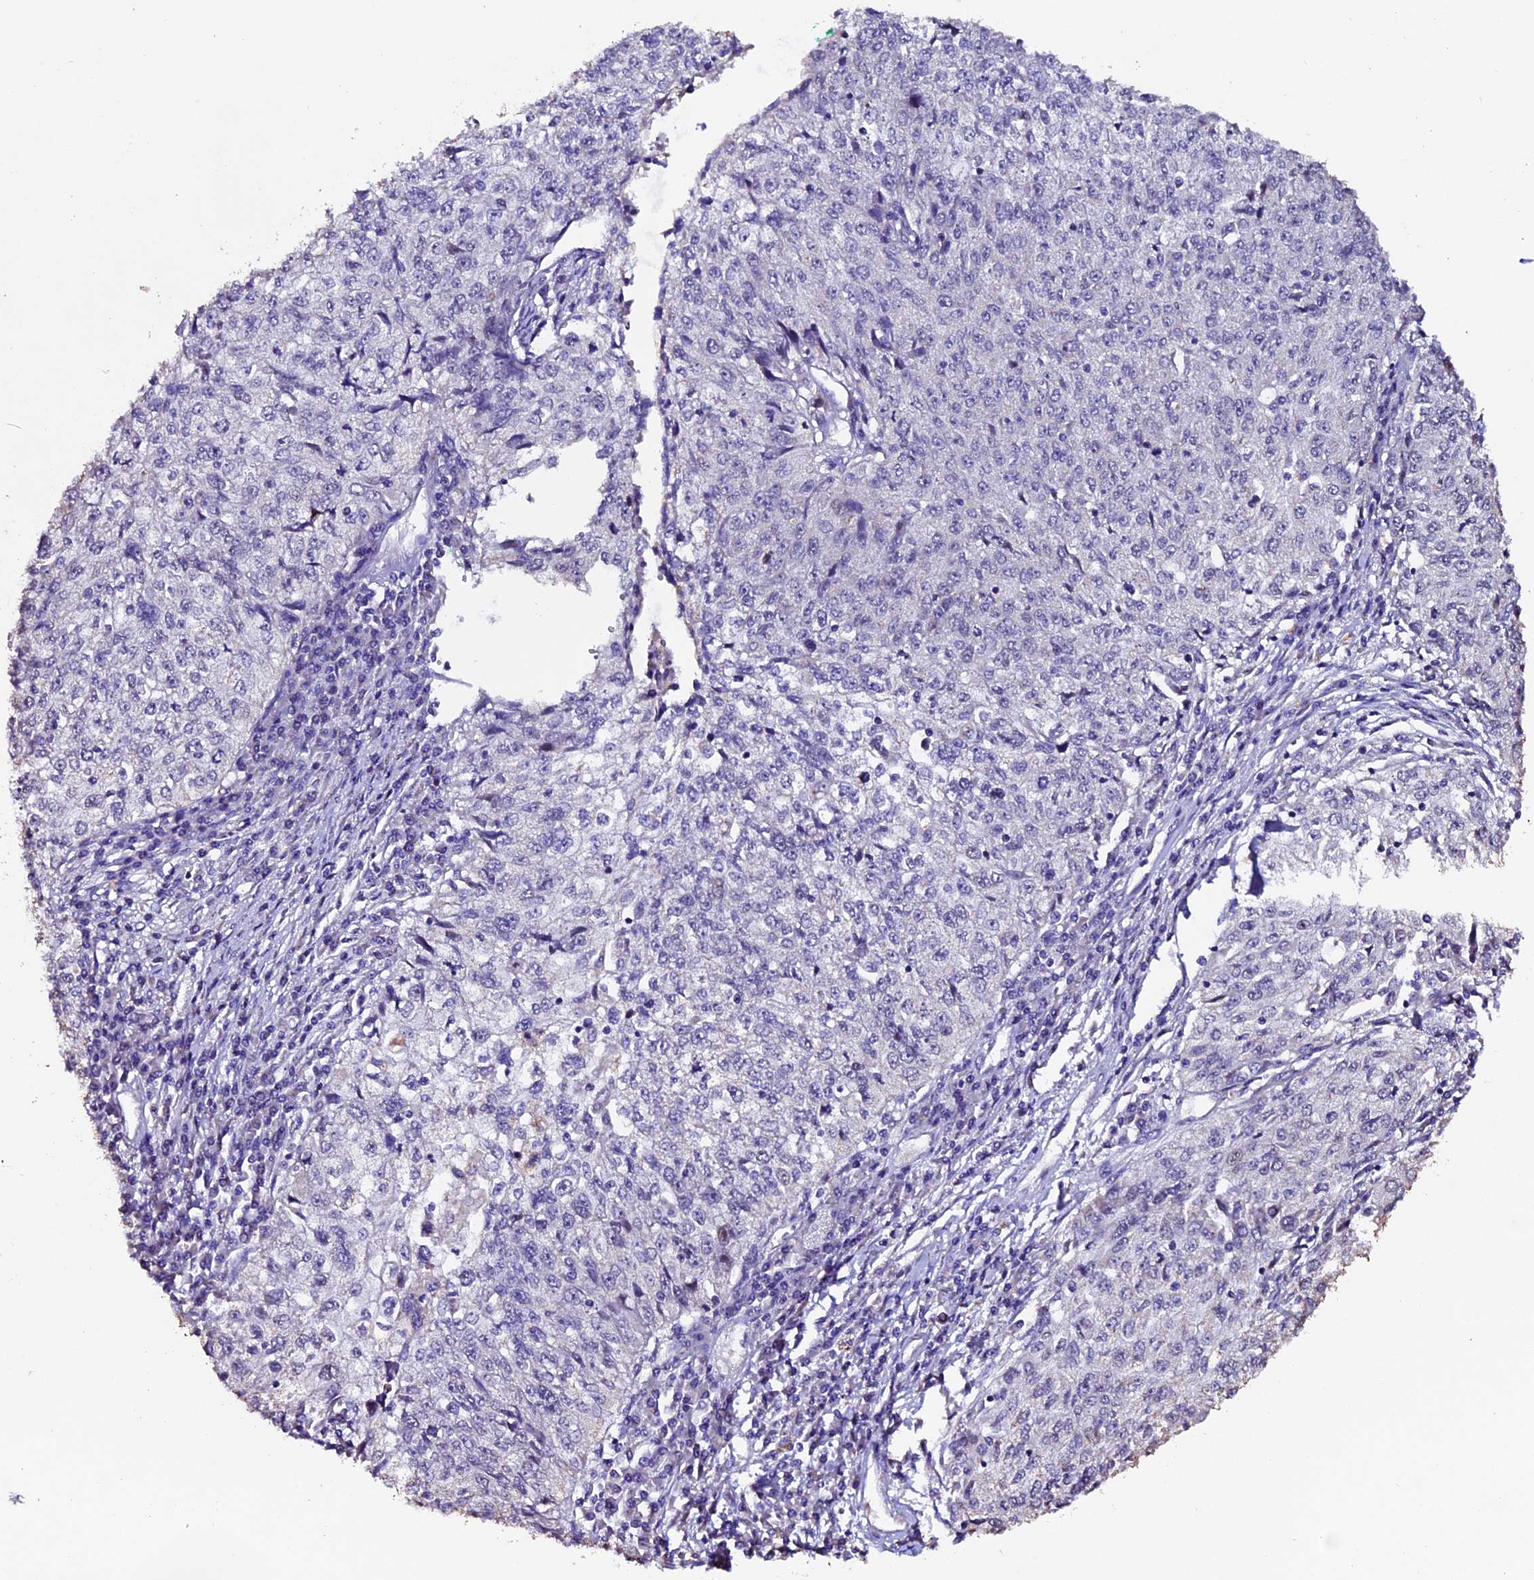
{"staining": {"intensity": "negative", "quantity": "none", "location": "none"}, "tissue": "cervical cancer", "cell_type": "Tumor cells", "image_type": "cancer", "snomed": [{"axis": "morphology", "description": "Squamous cell carcinoma, NOS"}, {"axis": "topography", "description": "Cervix"}], "caption": "An immunohistochemistry (IHC) photomicrograph of cervical cancer (squamous cell carcinoma) is shown. There is no staining in tumor cells of cervical cancer (squamous cell carcinoma).", "gene": "FBXW9", "patient": {"sex": "female", "age": 57}}